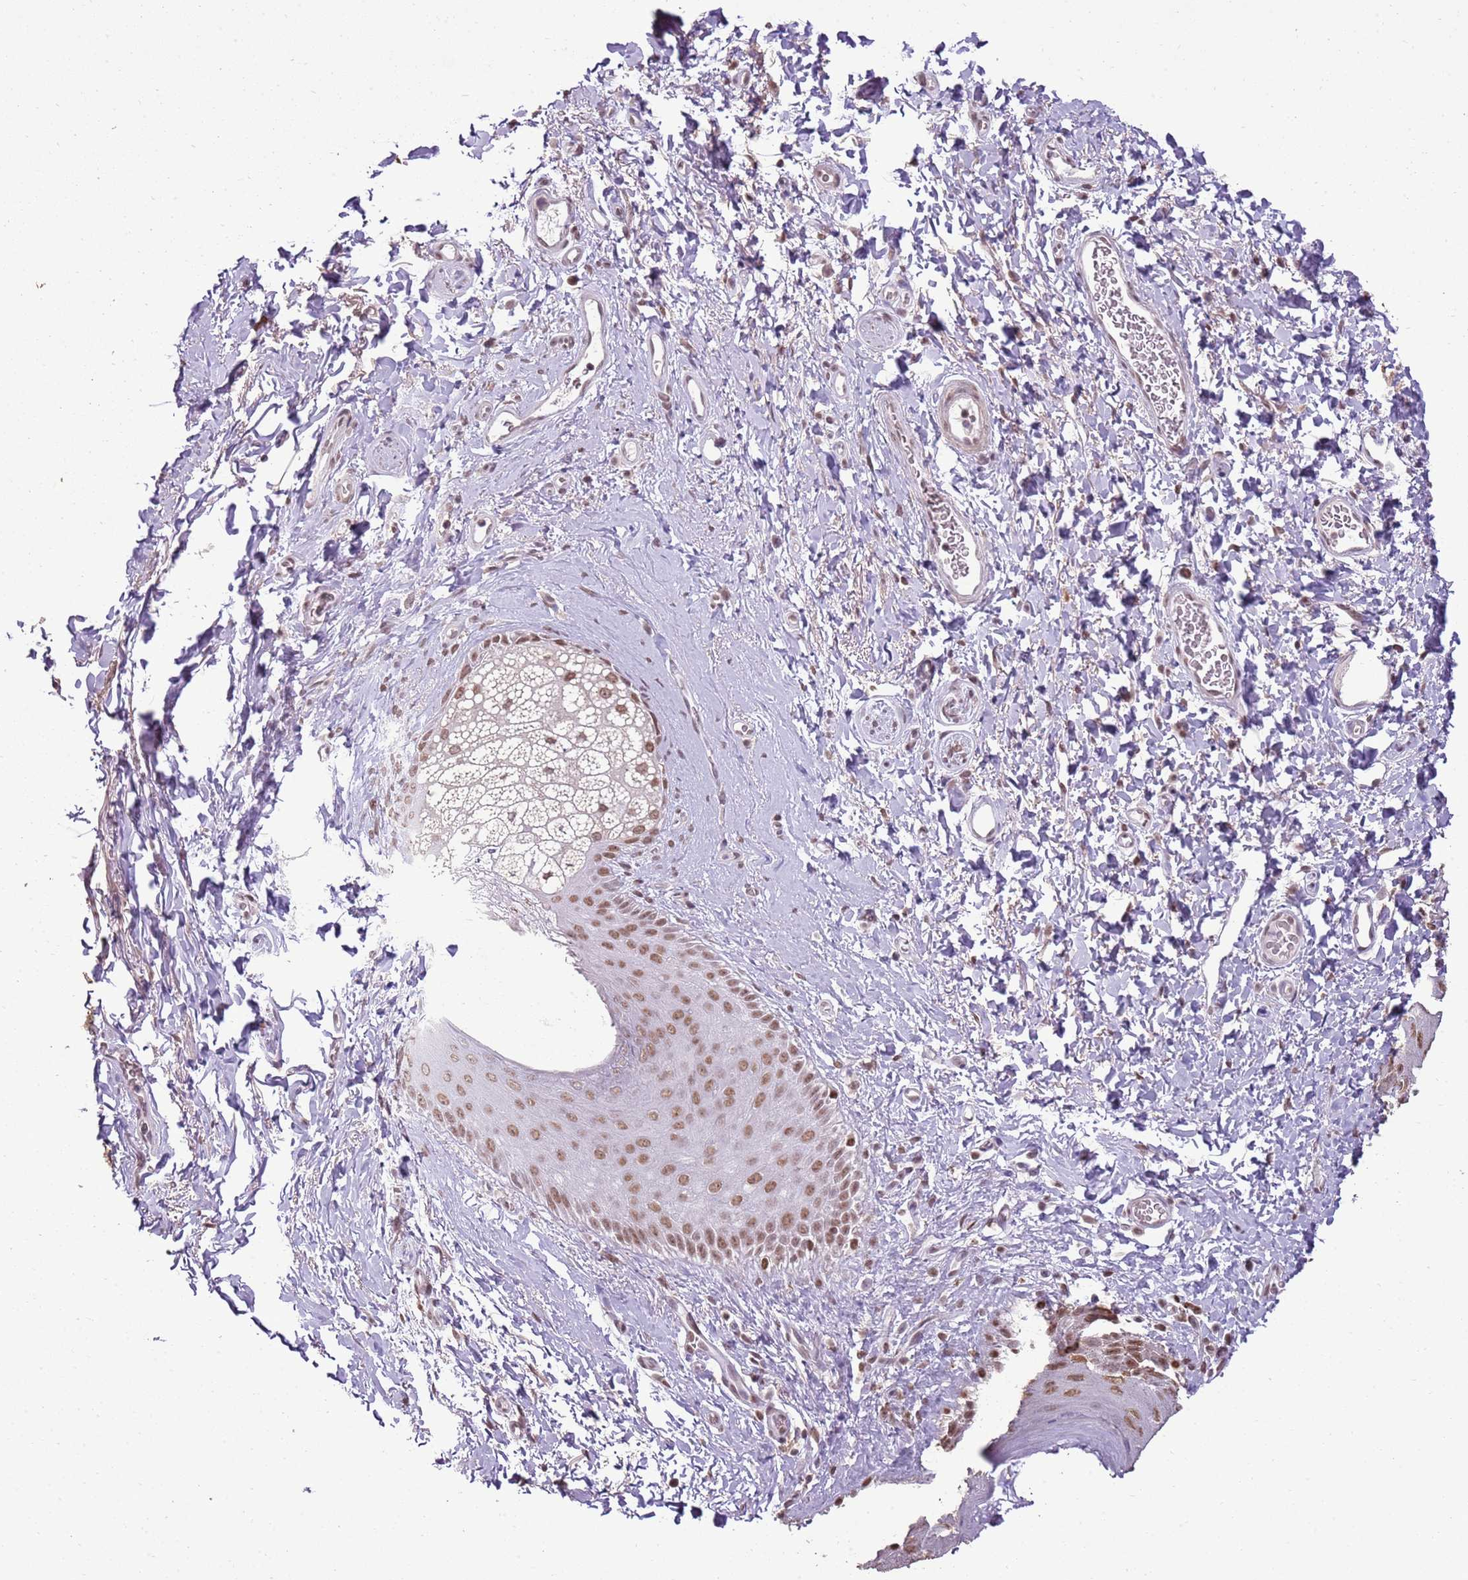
{"staining": {"intensity": "moderate", "quantity": ">75%", "location": "nuclear"}, "tissue": "skin", "cell_type": "Epidermal cells", "image_type": "normal", "snomed": [{"axis": "morphology", "description": "Normal tissue, NOS"}, {"axis": "topography", "description": "Anal"}], "caption": "An image of skin stained for a protein demonstrates moderate nuclear brown staining in epidermal cells. The staining is performed using DAB (3,3'-diaminobenzidine) brown chromogen to label protein expression. The nuclei are counter-stained blue using hematoxylin.", "gene": "ARL14EP", "patient": {"sex": "male", "age": 44}}